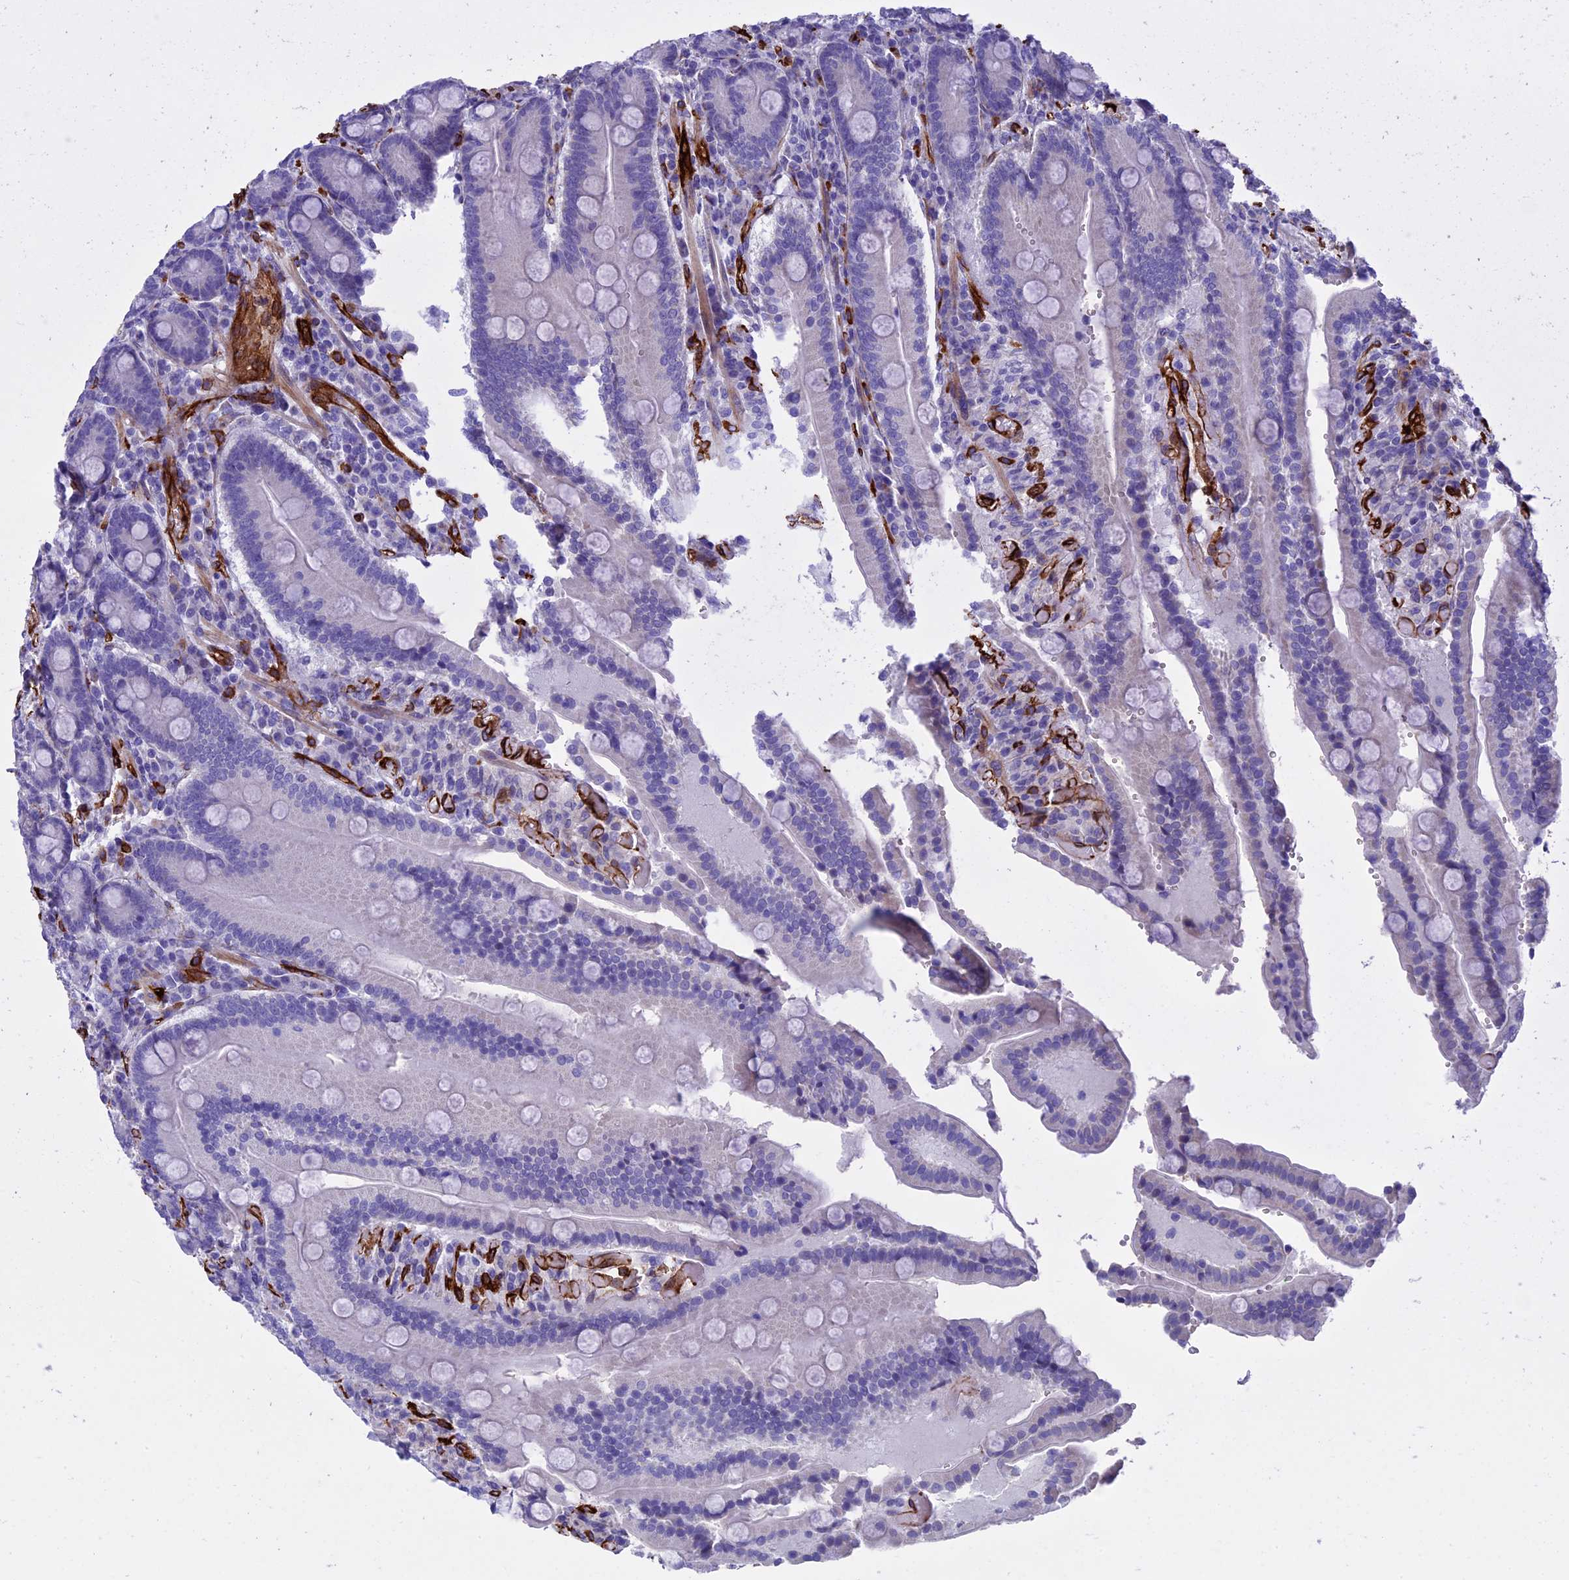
{"staining": {"intensity": "negative", "quantity": "none", "location": "none"}, "tissue": "duodenum", "cell_type": "Glandular cells", "image_type": "normal", "snomed": [{"axis": "morphology", "description": "Normal tissue, NOS"}, {"axis": "topography", "description": "Duodenum"}], "caption": "This histopathology image is of normal duodenum stained with IHC to label a protein in brown with the nuclei are counter-stained blue. There is no positivity in glandular cells. The staining is performed using DAB brown chromogen with nuclei counter-stained in using hematoxylin.", "gene": "INSYN1", "patient": {"sex": "female", "age": 62}}